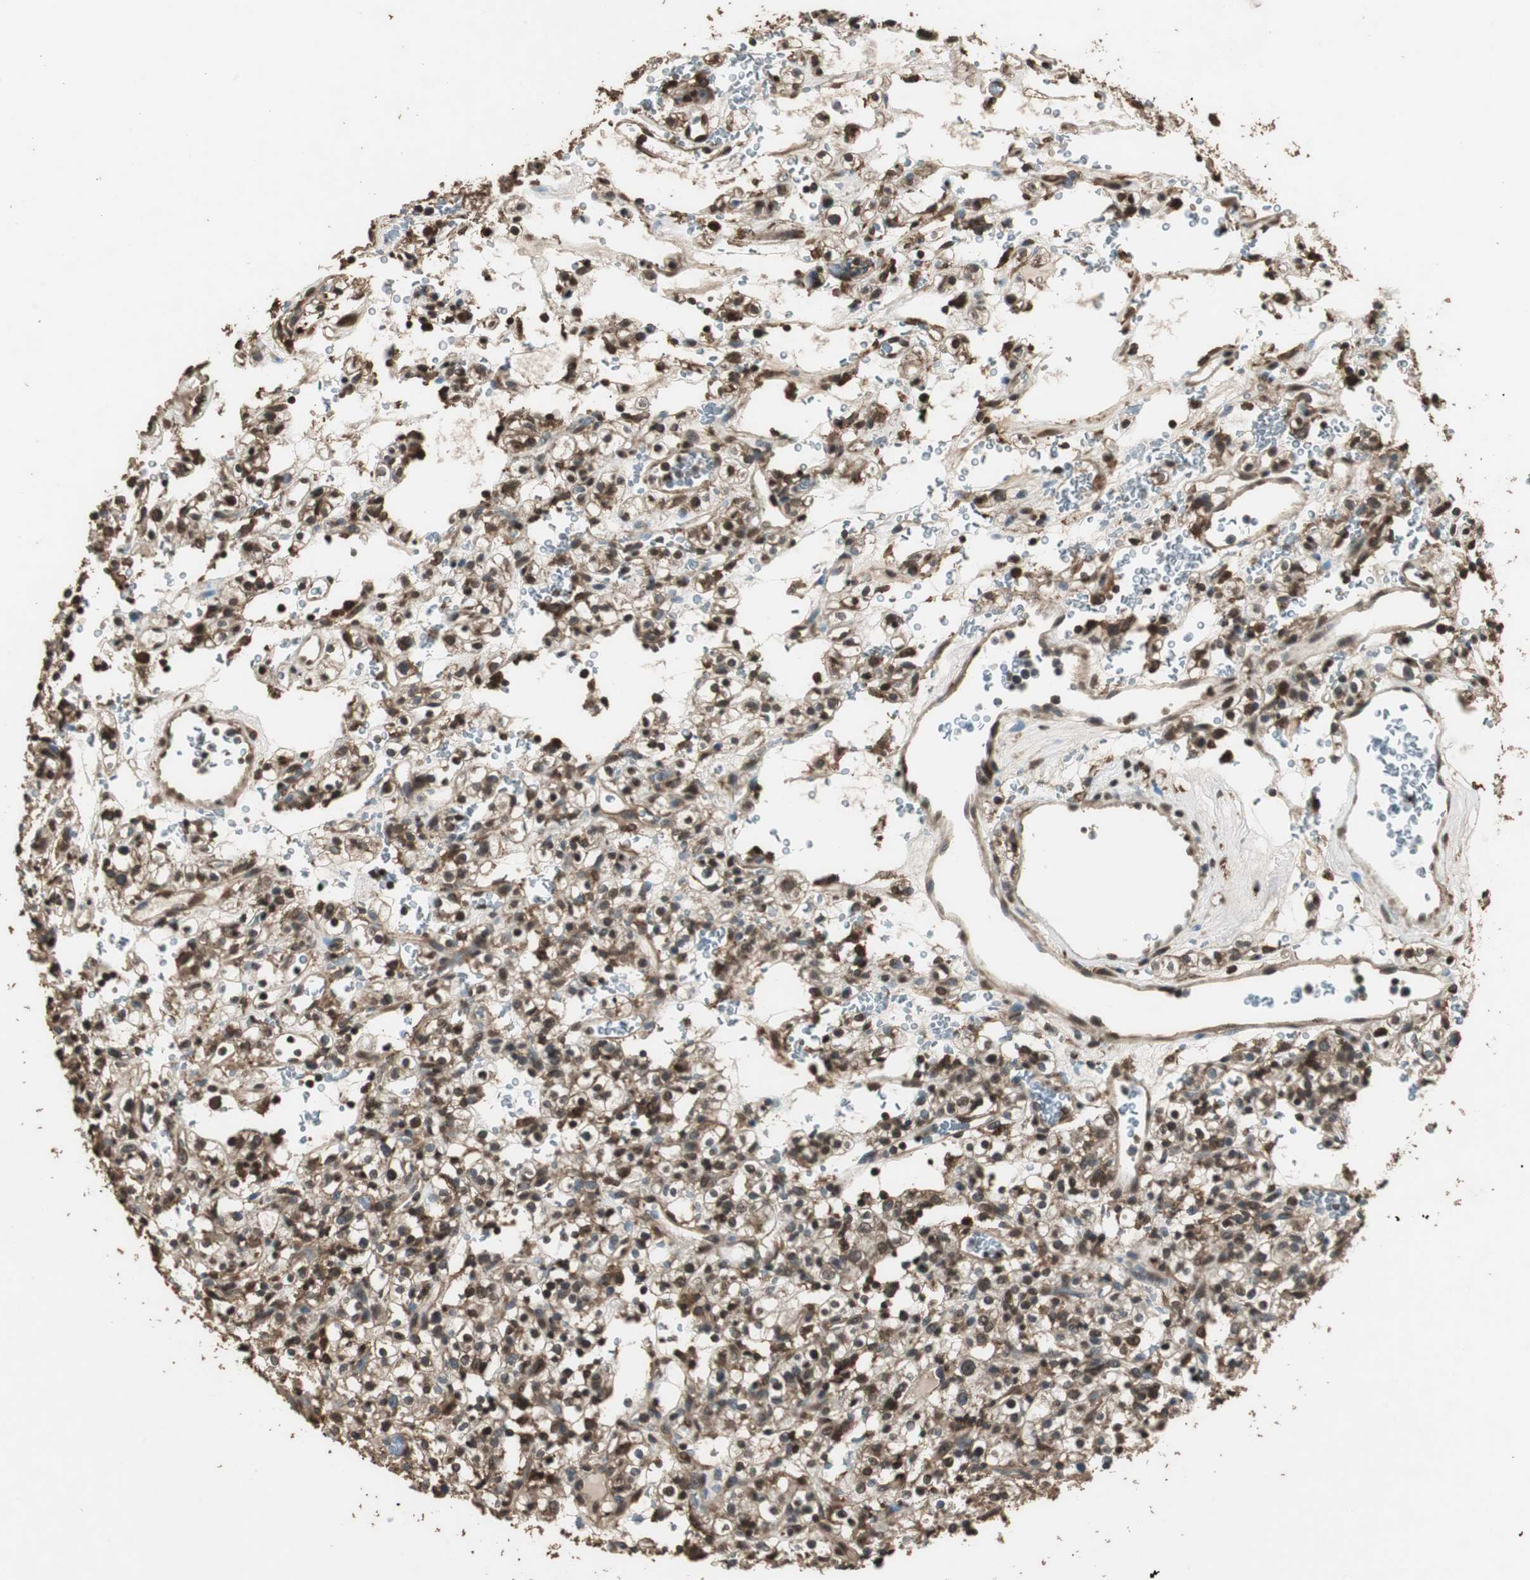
{"staining": {"intensity": "strong", "quantity": ">75%", "location": "cytoplasmic/membranous,nuclear"}, "tissue": "renal cancer", "cell_type": "Tumor cells", "image_type": "cancer", "snomed": [{"axis": "morphology", "description": "Normal tissue, NOS"}, {"axis": "morphology", "description": "Adenocarcinoma, NOS"}, {"axis": "topography", "description": "Kidney"}], "caption": "IHC image of neoplastic tissue: human renal cancer stained using IHC shows high levels of strong protein expression localized specifically in the cytoplasmic/membranous and nuclear of tumor cells, appearing as a cytoplasmic/membranous and nuclear brown color.", "gene": "PPP1R13B", "patient": {"sex": "female", "age": 72}}